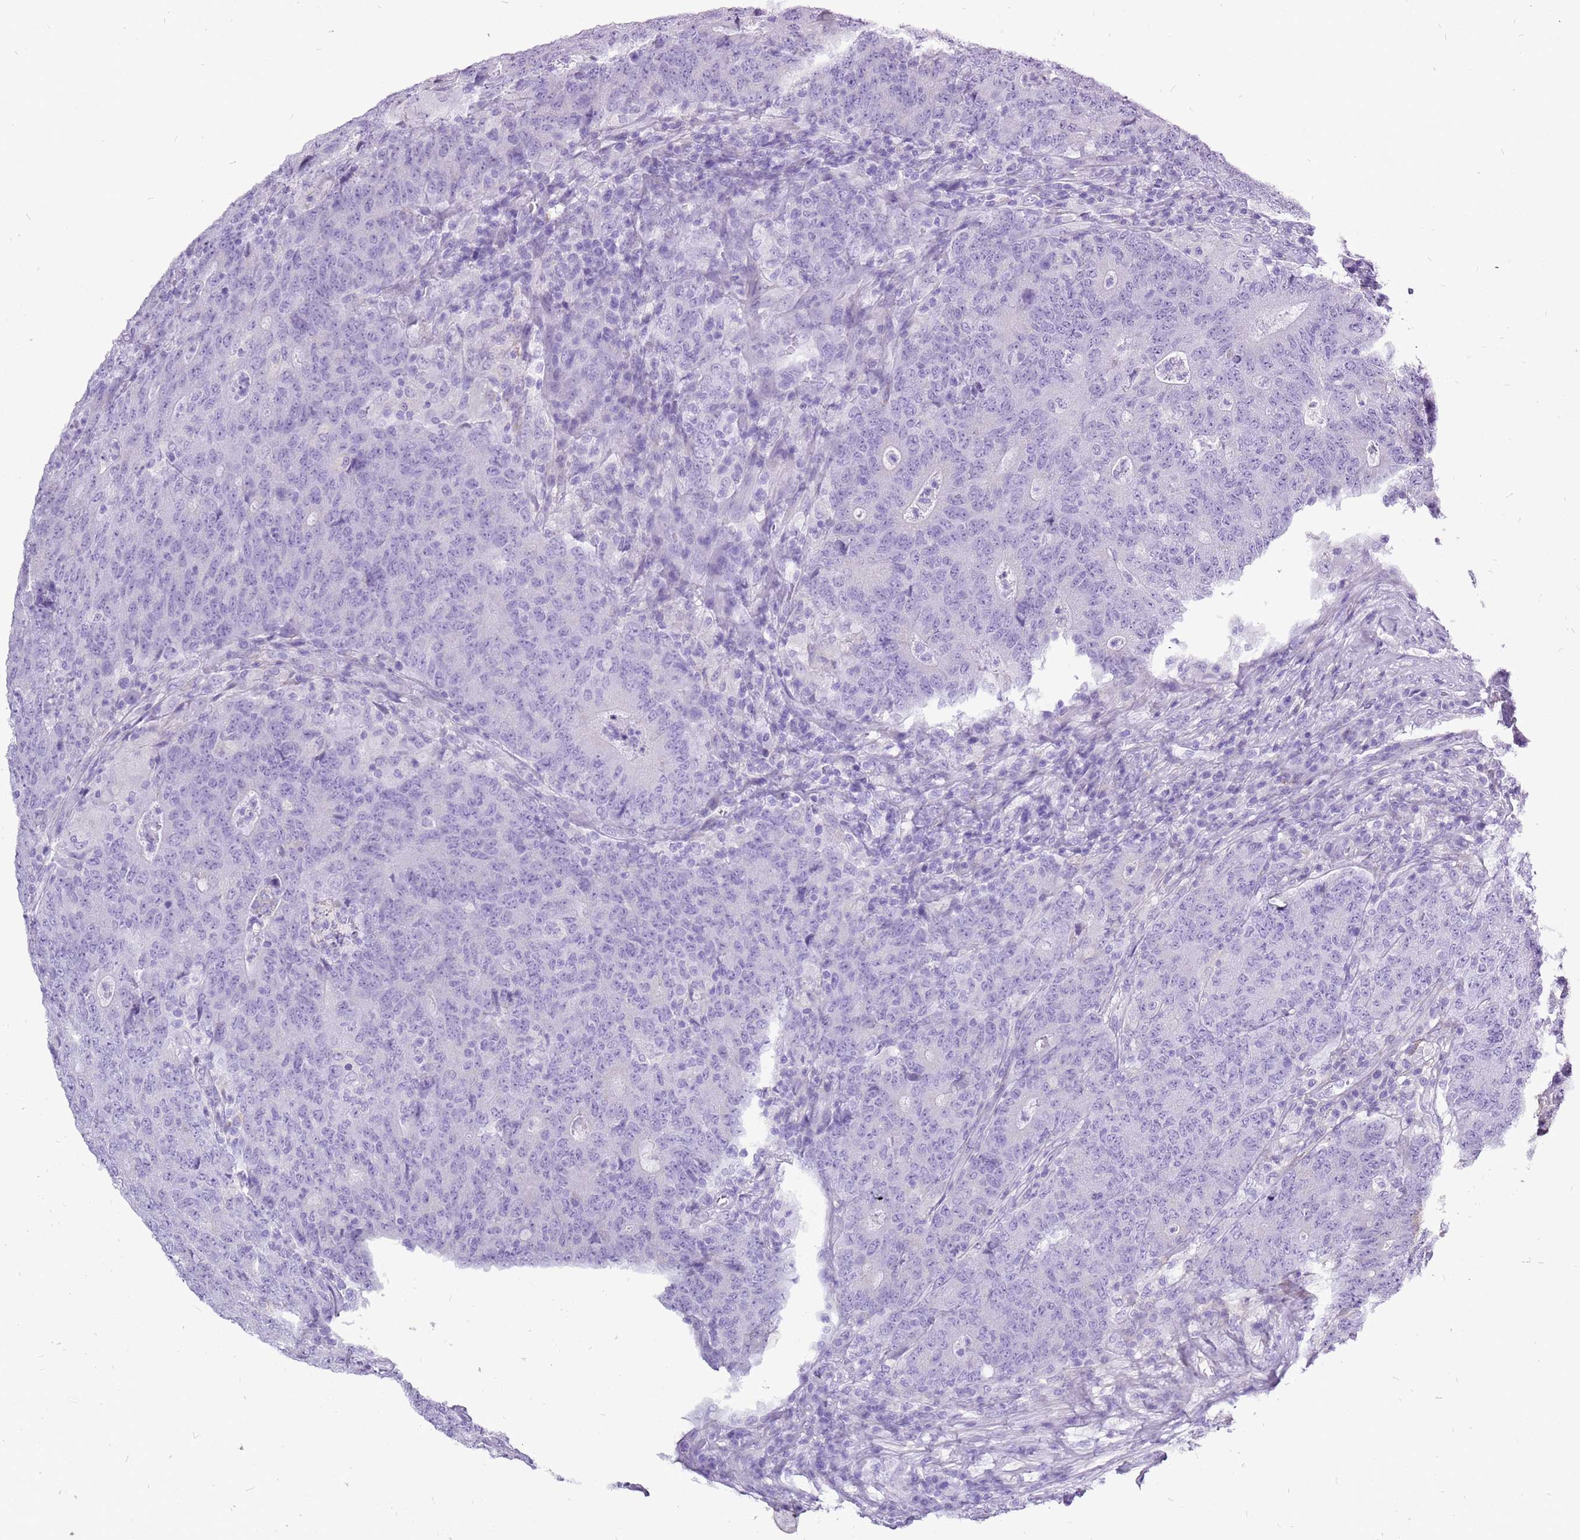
{"staining": {"intensity": "negative", "quantity": "none", "location": "none"}, "tissue": "colorectal cancer", "cell_type": "Tumor cells", "image_type": "cancer", "snomed": [{"axis": "morphology", "description": "Adenocarcinoma, NOS"}, {"axis": "topography", "description": "Colon"}], "caption": "A high-resolution histopathology image shows immunohistochemistry staining of colorectal adenocarcinoma, which exhibits no significant expression in tumor cells. The staining was performed using DAB to visualize the protein expression in brown, while the nuclei were stained in blue with hematoxylin (Magnification: 20x).", "gene": "ACSS3", "patient": {"sex": "female", "age": 75}}